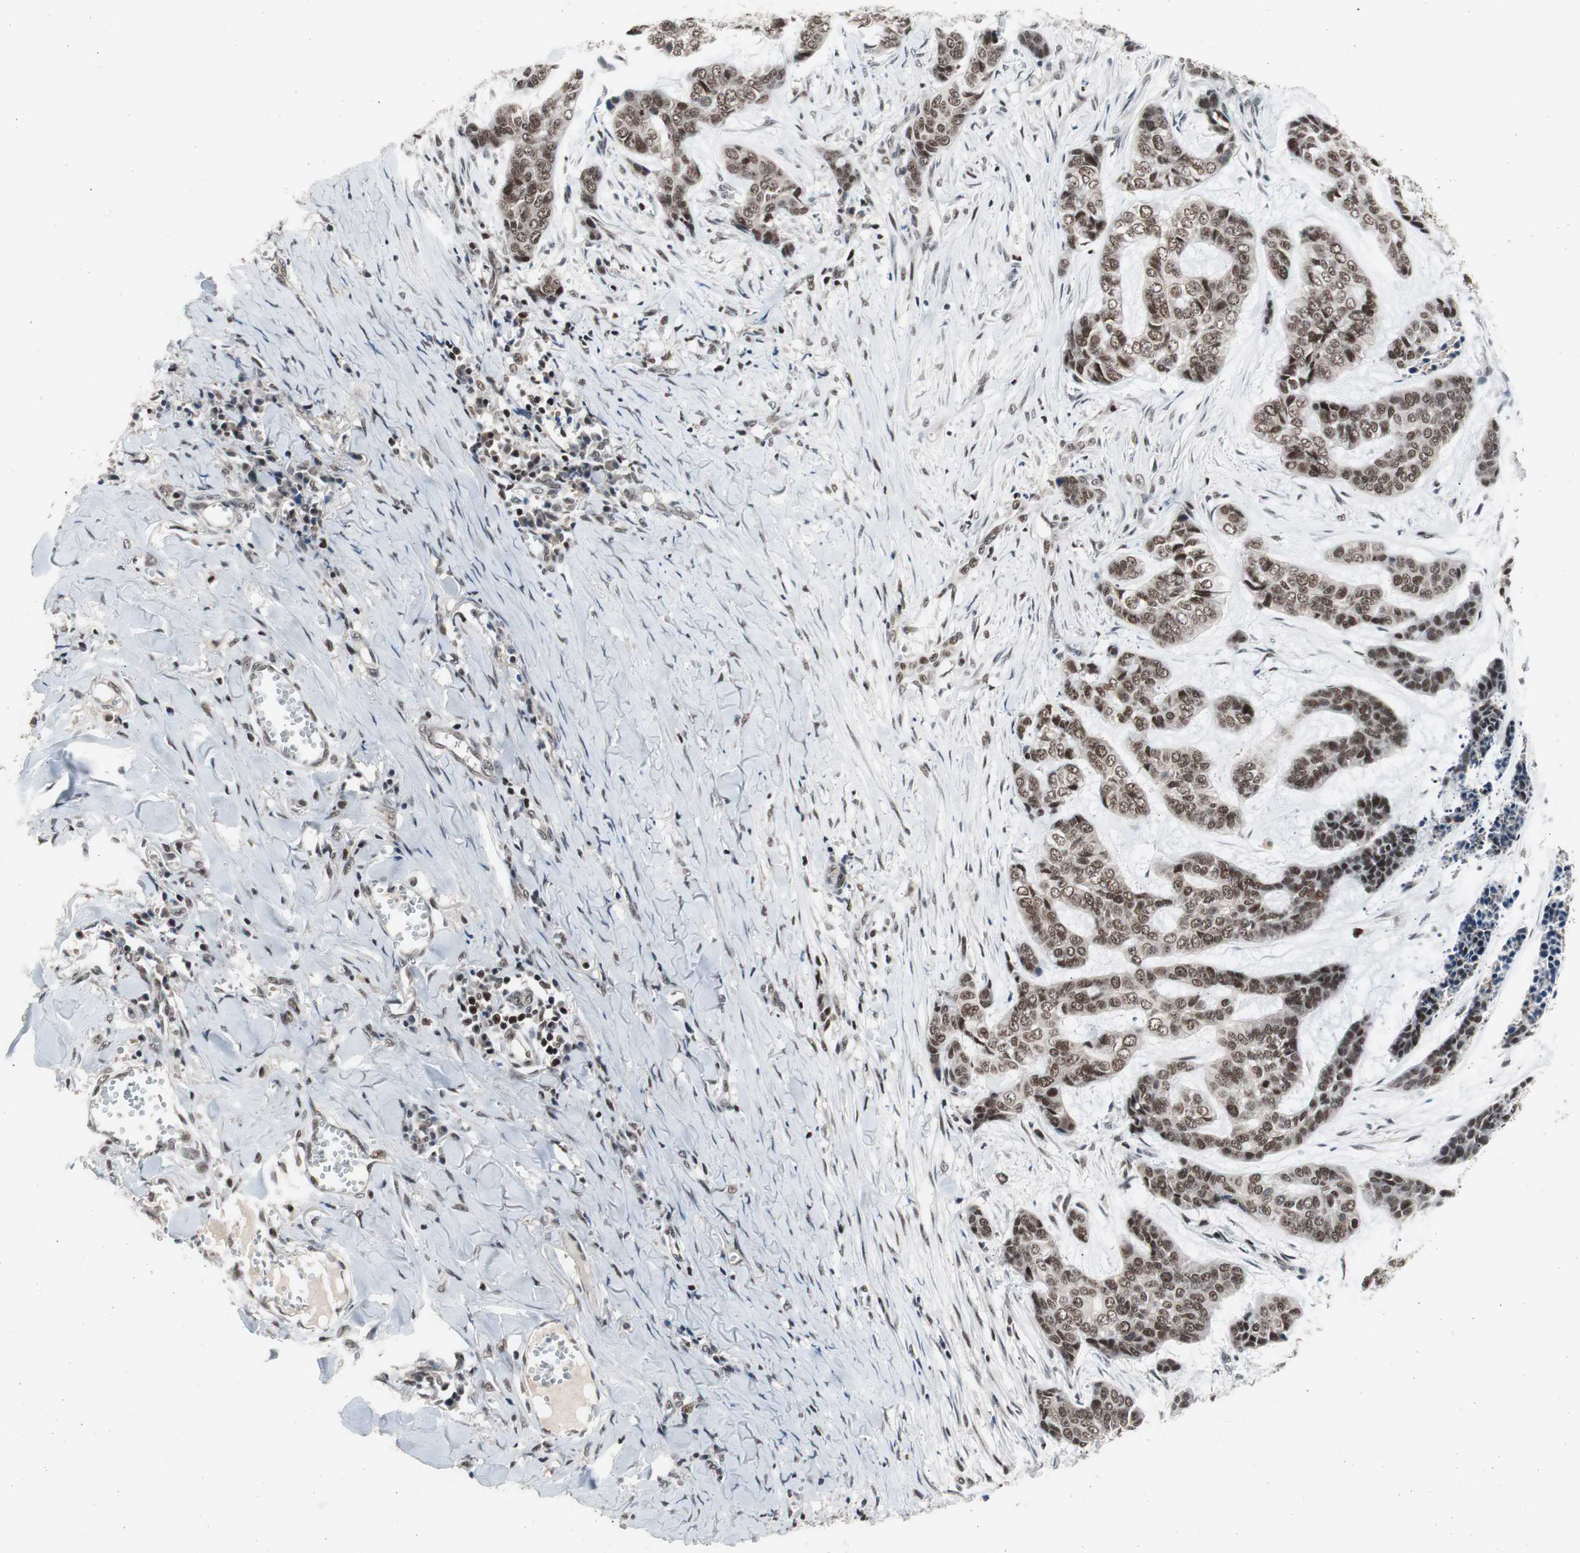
{"staining": {"intensity": "moderate", "quantity": ">75%", "location": "nuclear"}, "tissue": "skin cancer", "cell_type": "Tumor cells", "image_type": "cancer", "snomed": [{"axis": "morphology", "description": "Basal cell carcinoma"}, {"axis": "topography", "description": "Skin"}], "caption": "IHC histopathology image of human basal cell carcinoma (skin) stained for a protein (brown), which reveals medium levels of moderate nuclear expression in about >75% of tumor cells.", "gene": "RPA1", "patient": {"sex": "female", "age": 64}}